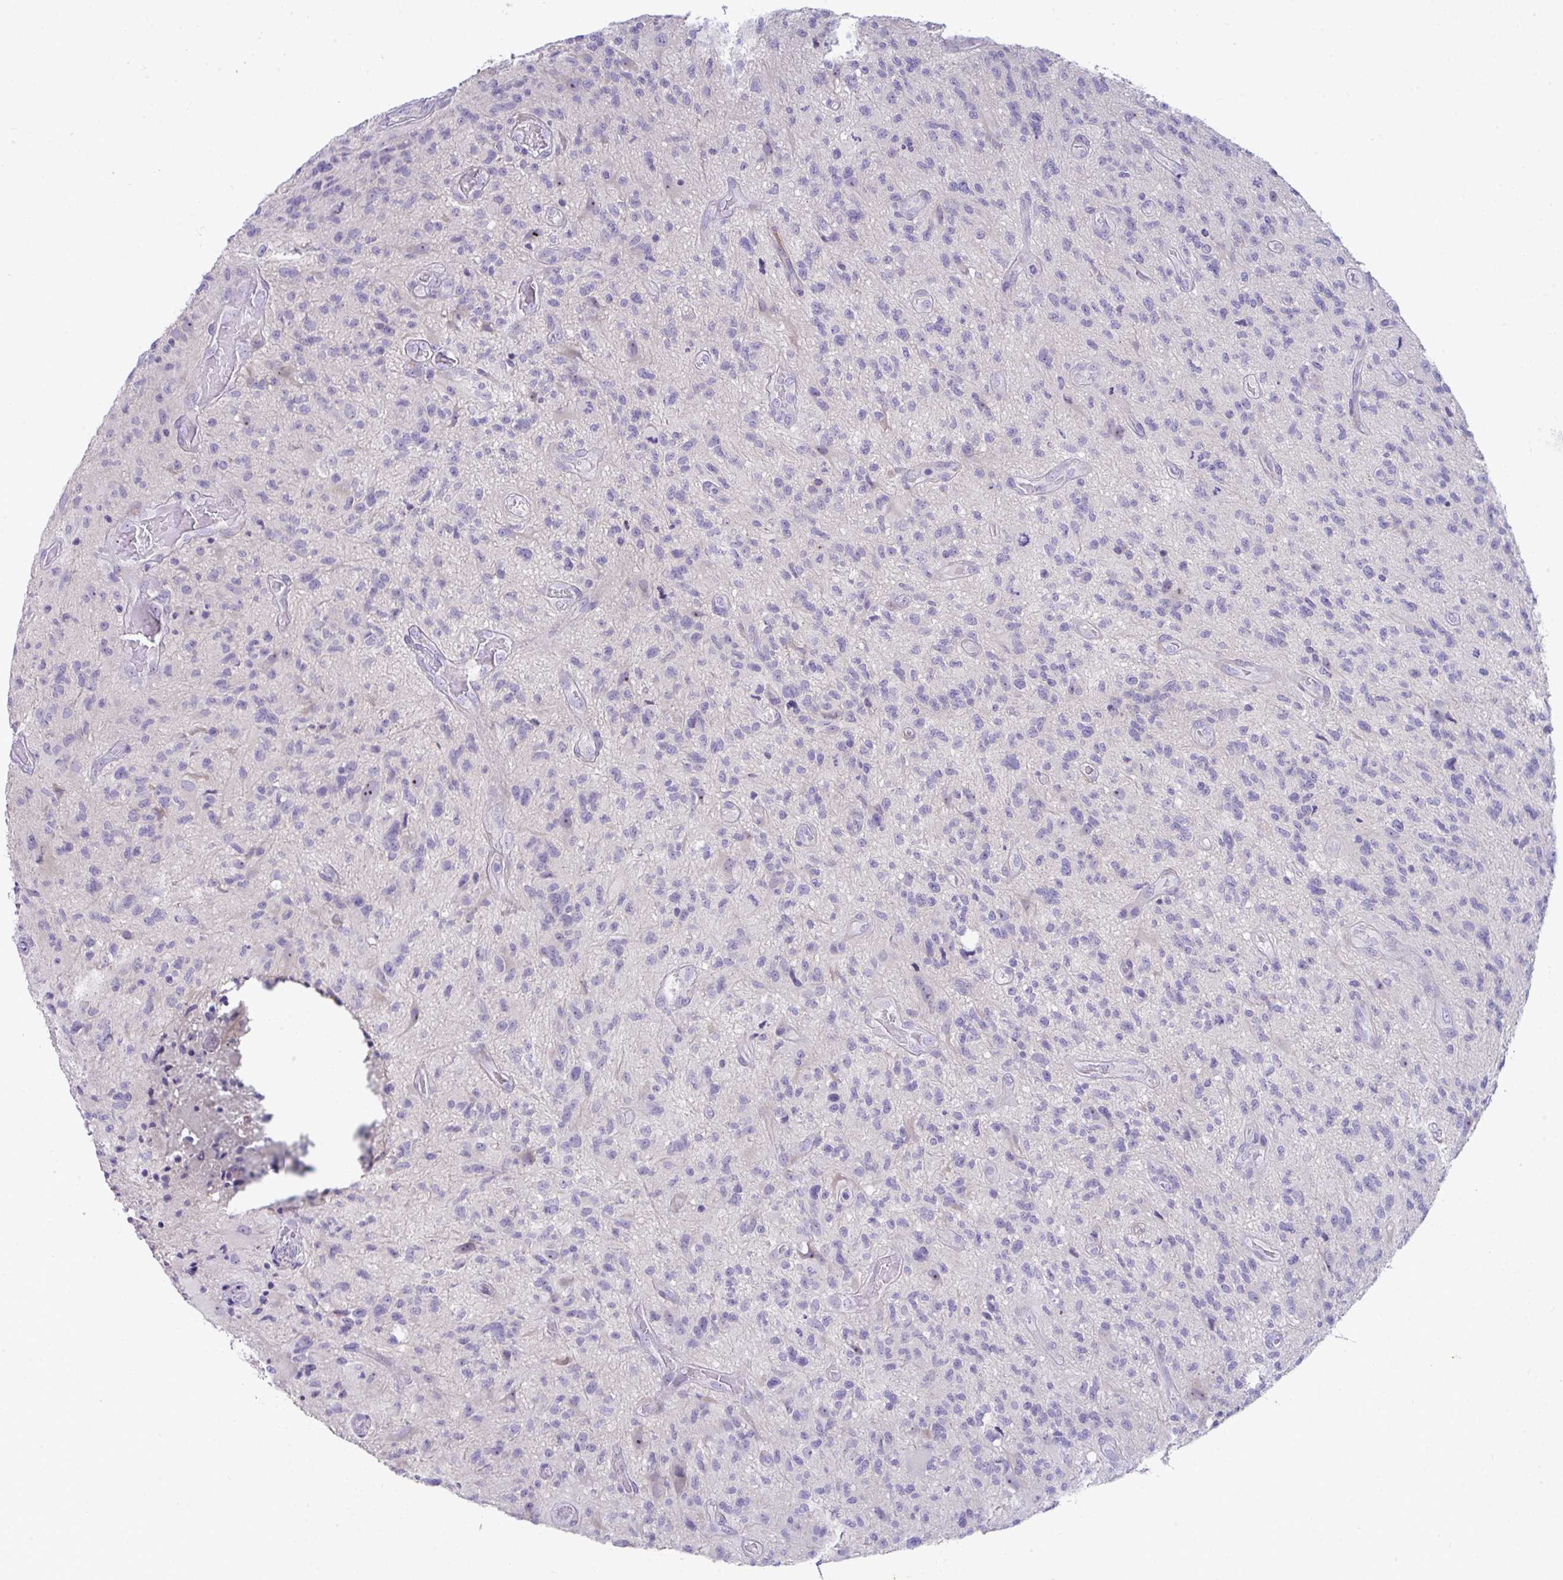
{"staining": {"intensity": "negative", "quantity": "none", "location": "none"}, "tissue": "glioma", "cell_type": "Tumor cells", "image_type": "cancer", "snomed": [{"axis": "morphology", "description": "Glioma, malignant, High grade"}, {"axis": "topography", "description": "Brain"}], "caption": "This is a image of immunohistochemistry (IHC) staining of malignant glioma (high-grade), which shows no positivity in tumor cells.", "gene": "LHFPL6", "patient": {"sex": "male", "age": 67}}